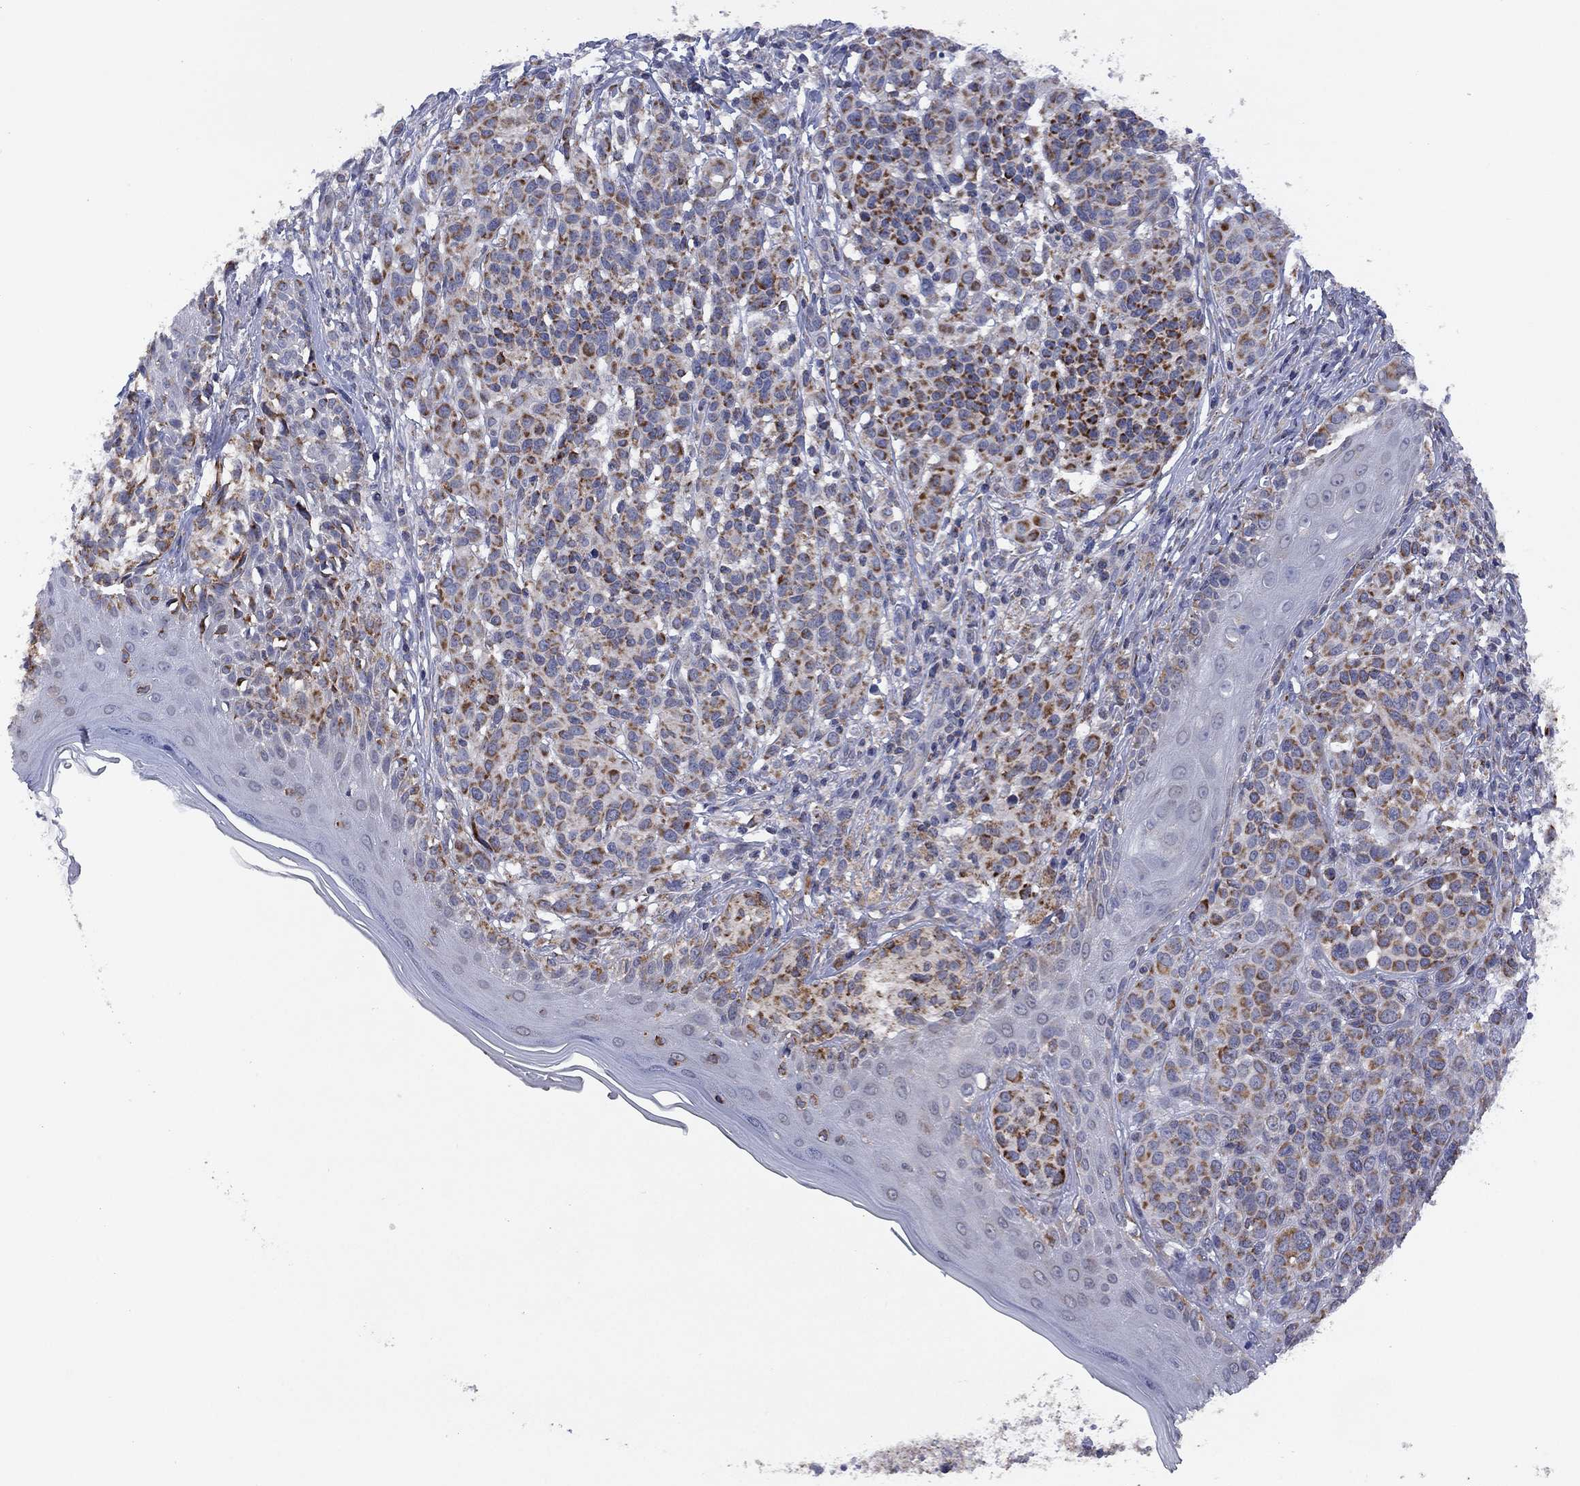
{"staining": {"intensity": "strong", "quantity": "25%-75%", "location": "cytoplasmic/membranous"}, "tissue": "melanoma", "cell_type": "Tumor cells", "image_type": "cancer", "snomed": [{"axis": "morphology", "description": "Malignant melanoma, NOS"}, {"axis": "topography", "description": "Skin"}], "caption": "Immunohistochemical staining of human malignant melanoma reveals high levels of strong cytoplasmic/membranous expression in about 25%-75% of tumor cells.", "gene": "PPP2R5A", "patient": {"sex": "male", "age": 79}}